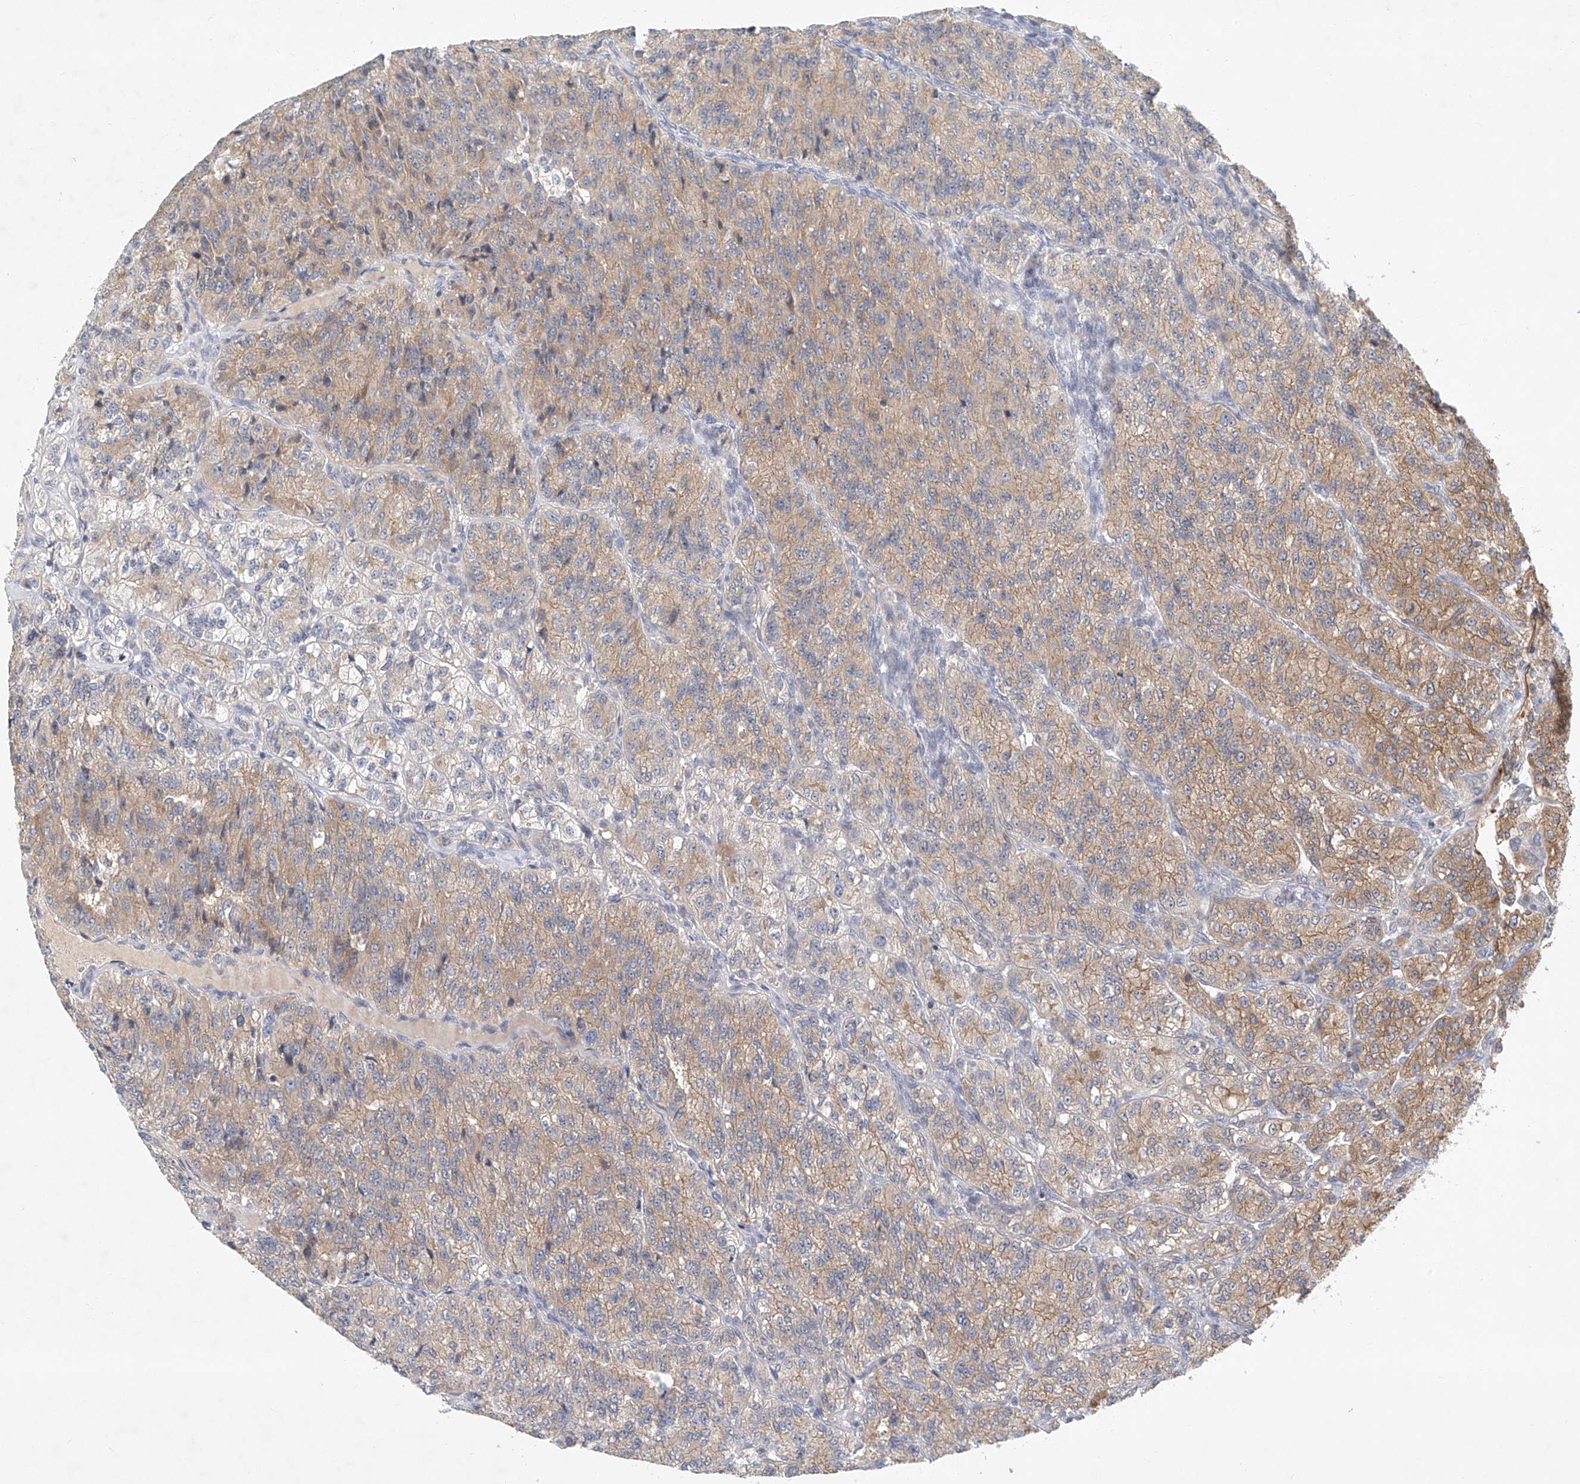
{"staining": {"intensity": "moderate", "quantity": "25%-75%", "location": "cytoplasmic/membranous"}, "tissue": "renal cancer", "cell_type": "Tumor cells", "image_type": "cancer", "snomed": [{"axis": "morphology", "description": "Adenocarcinoma, NOS"}, {"axis": "topography", "description": "Kidney"}], "caption": "Renal cancer stained with immunohistochemistry demonstrates moderate cytoplasmic/membranous expression in about 25%-75% of tumor cells. (DAB (3,3'-diaminobenzidine) IHC, brown staining for protein, blue staining for nuclei).", "gene": "CARMIL1", "patient": {"sex": "female", "age": 63}}